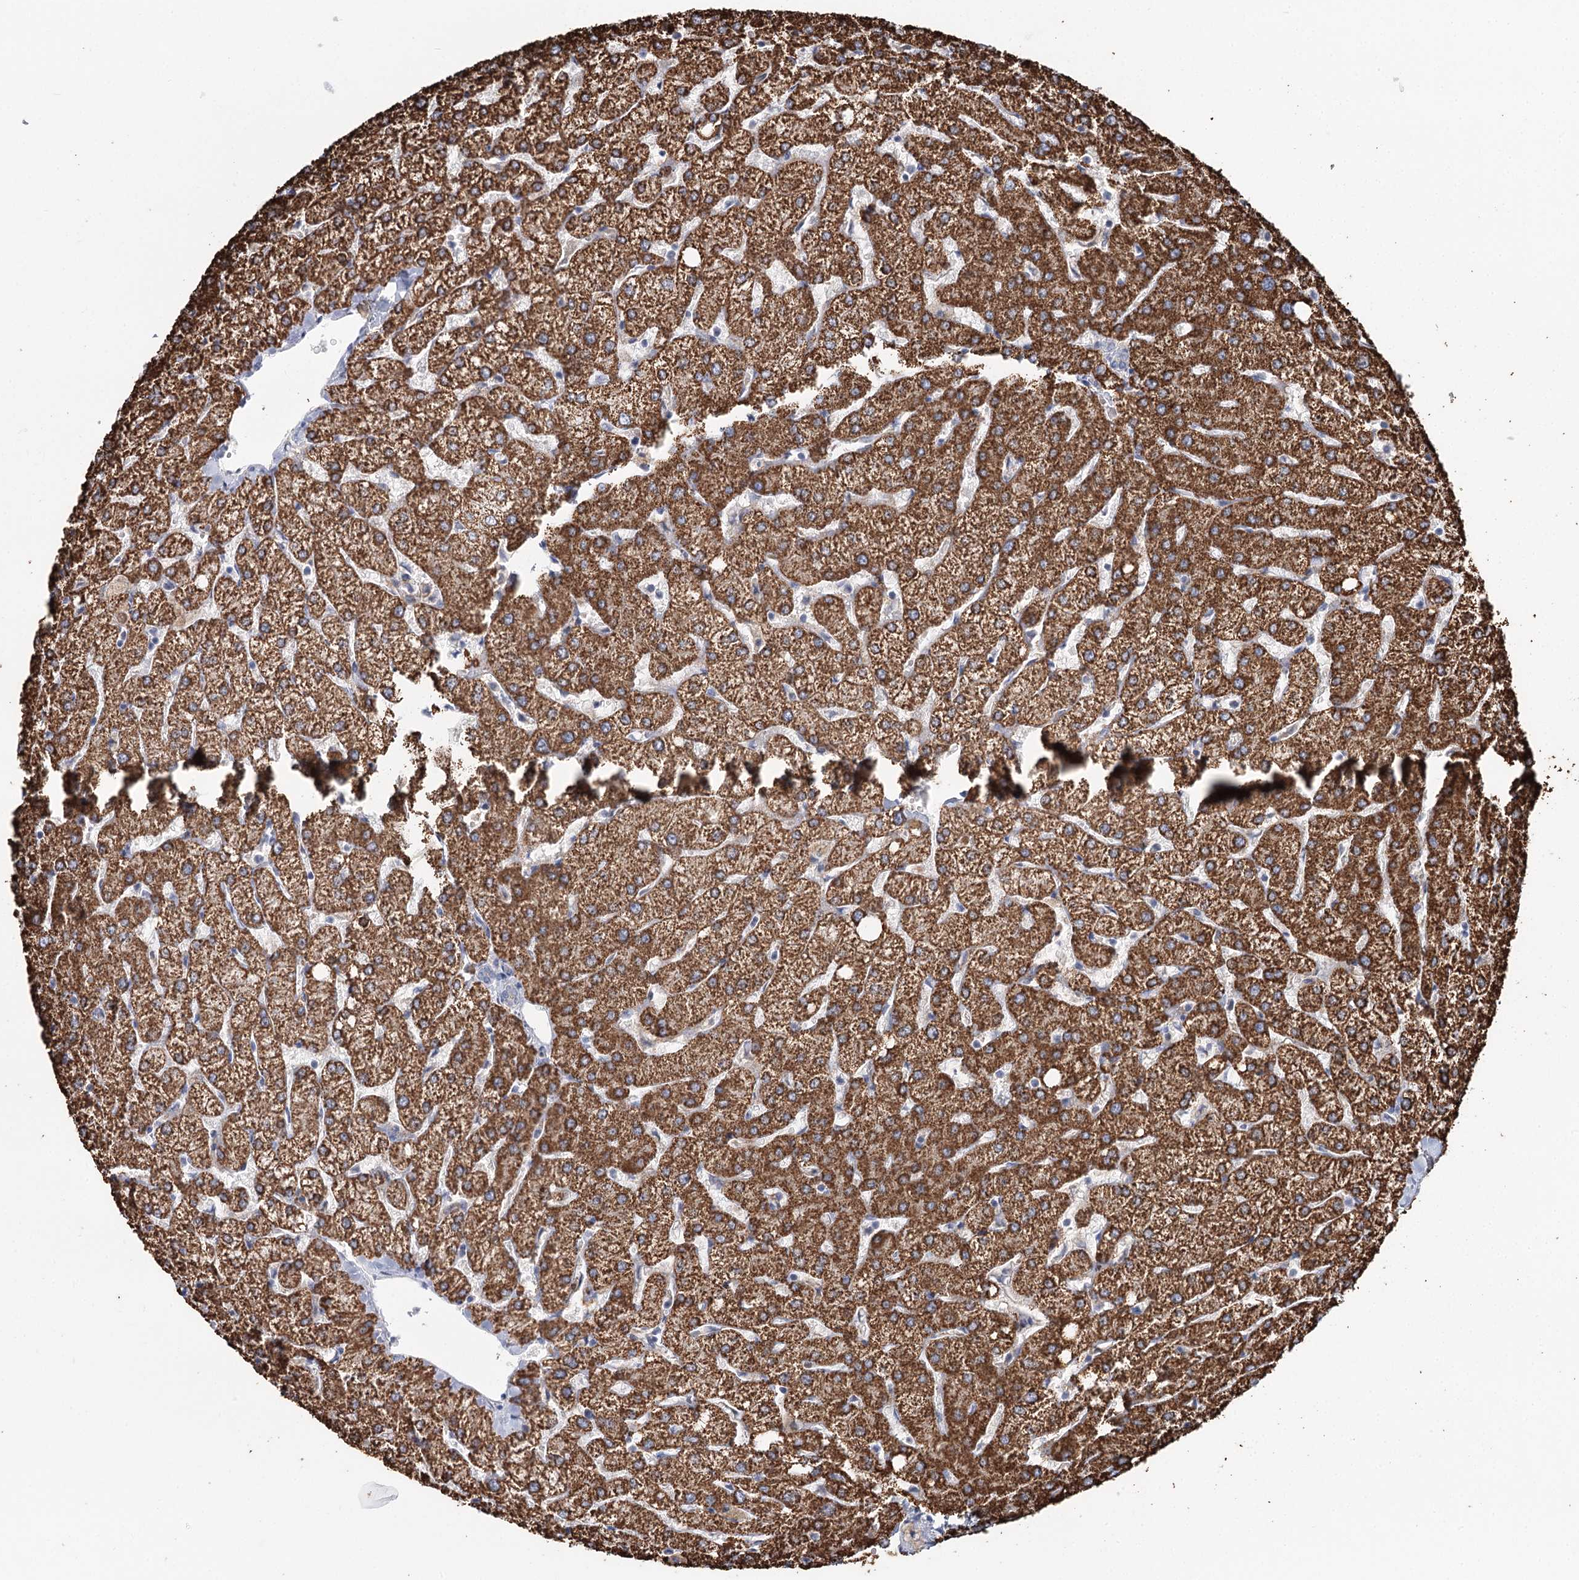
{"staining": {"intensity": "negative", "quantity": "none", "location": "none"}, "tissue": "liver", "cell_type": "Cholangiocytes", "image_type": "normal", "snomed": [{"axis": "morphology", "description": "Normal tissue, NOS"}, {"axis": "topography", "description": "Liver"}], "caption": "Immunohistochemical staining of unremarkable human liver exhibits no significant staining in cholangiocytes. (Stains: DAB immunohistochemistry with hematoxylin counter stain, Microscopy: brightfield microscopy at high magnification).", "gene": "DAPK1", "patient": {"sex": "female", "age": 54}}